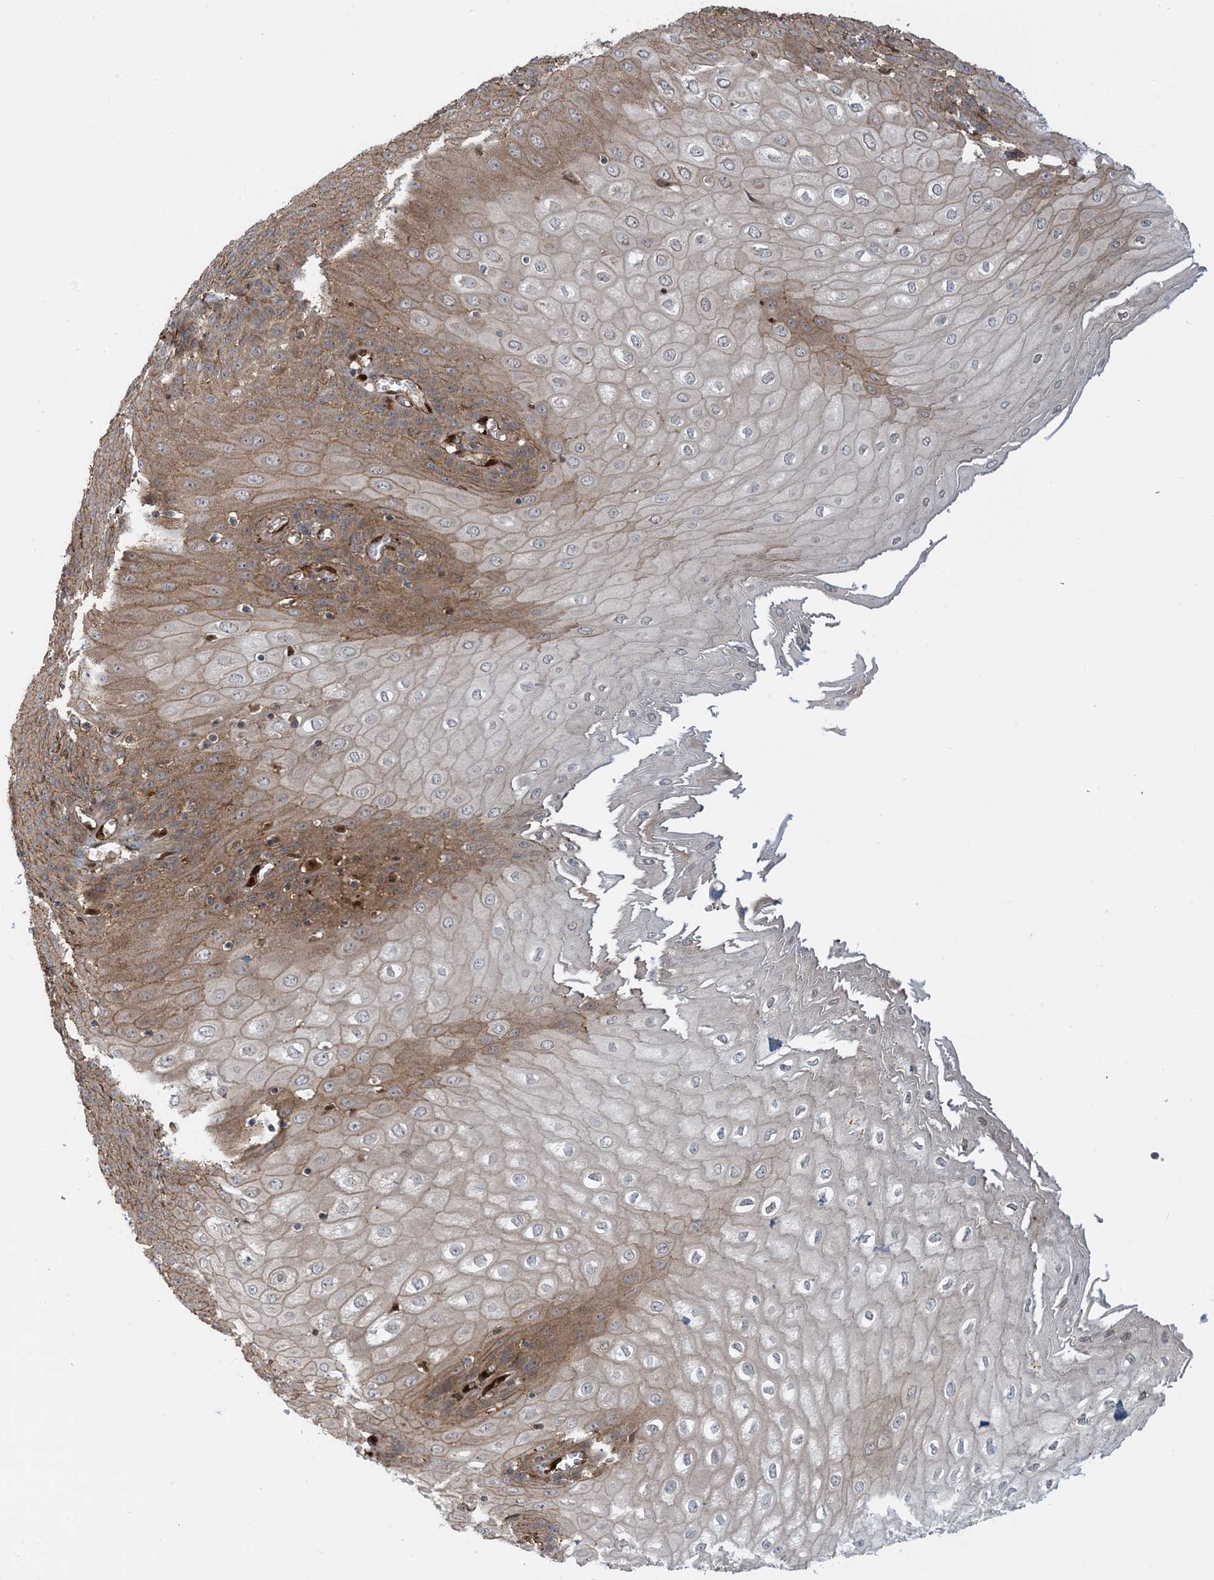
{"staining": {"intensity": "moderate", "quantity": "25%-75%", "location": "cytoplasmic/membranous"}, "tissue": "esophagus", "cell_type": "Squamous epithelial cells", "image_type": "normal", "snomed": [{"axis": "morphology", "description": "Normal tissue, NOS"}, {"axis": "topography", "description": "Esophagus"}], "caption": "Brown immunohistochemical staining in benign human esophagus reveals moderate cytoplasmic/membranous staining in about 25%-75% of squamous epithelial cells. (brown staining indicates protein expression, while blue staining denotes nuclei).", "gene": "PPM1F", "patient": {"sex": "male", "age": 60}}